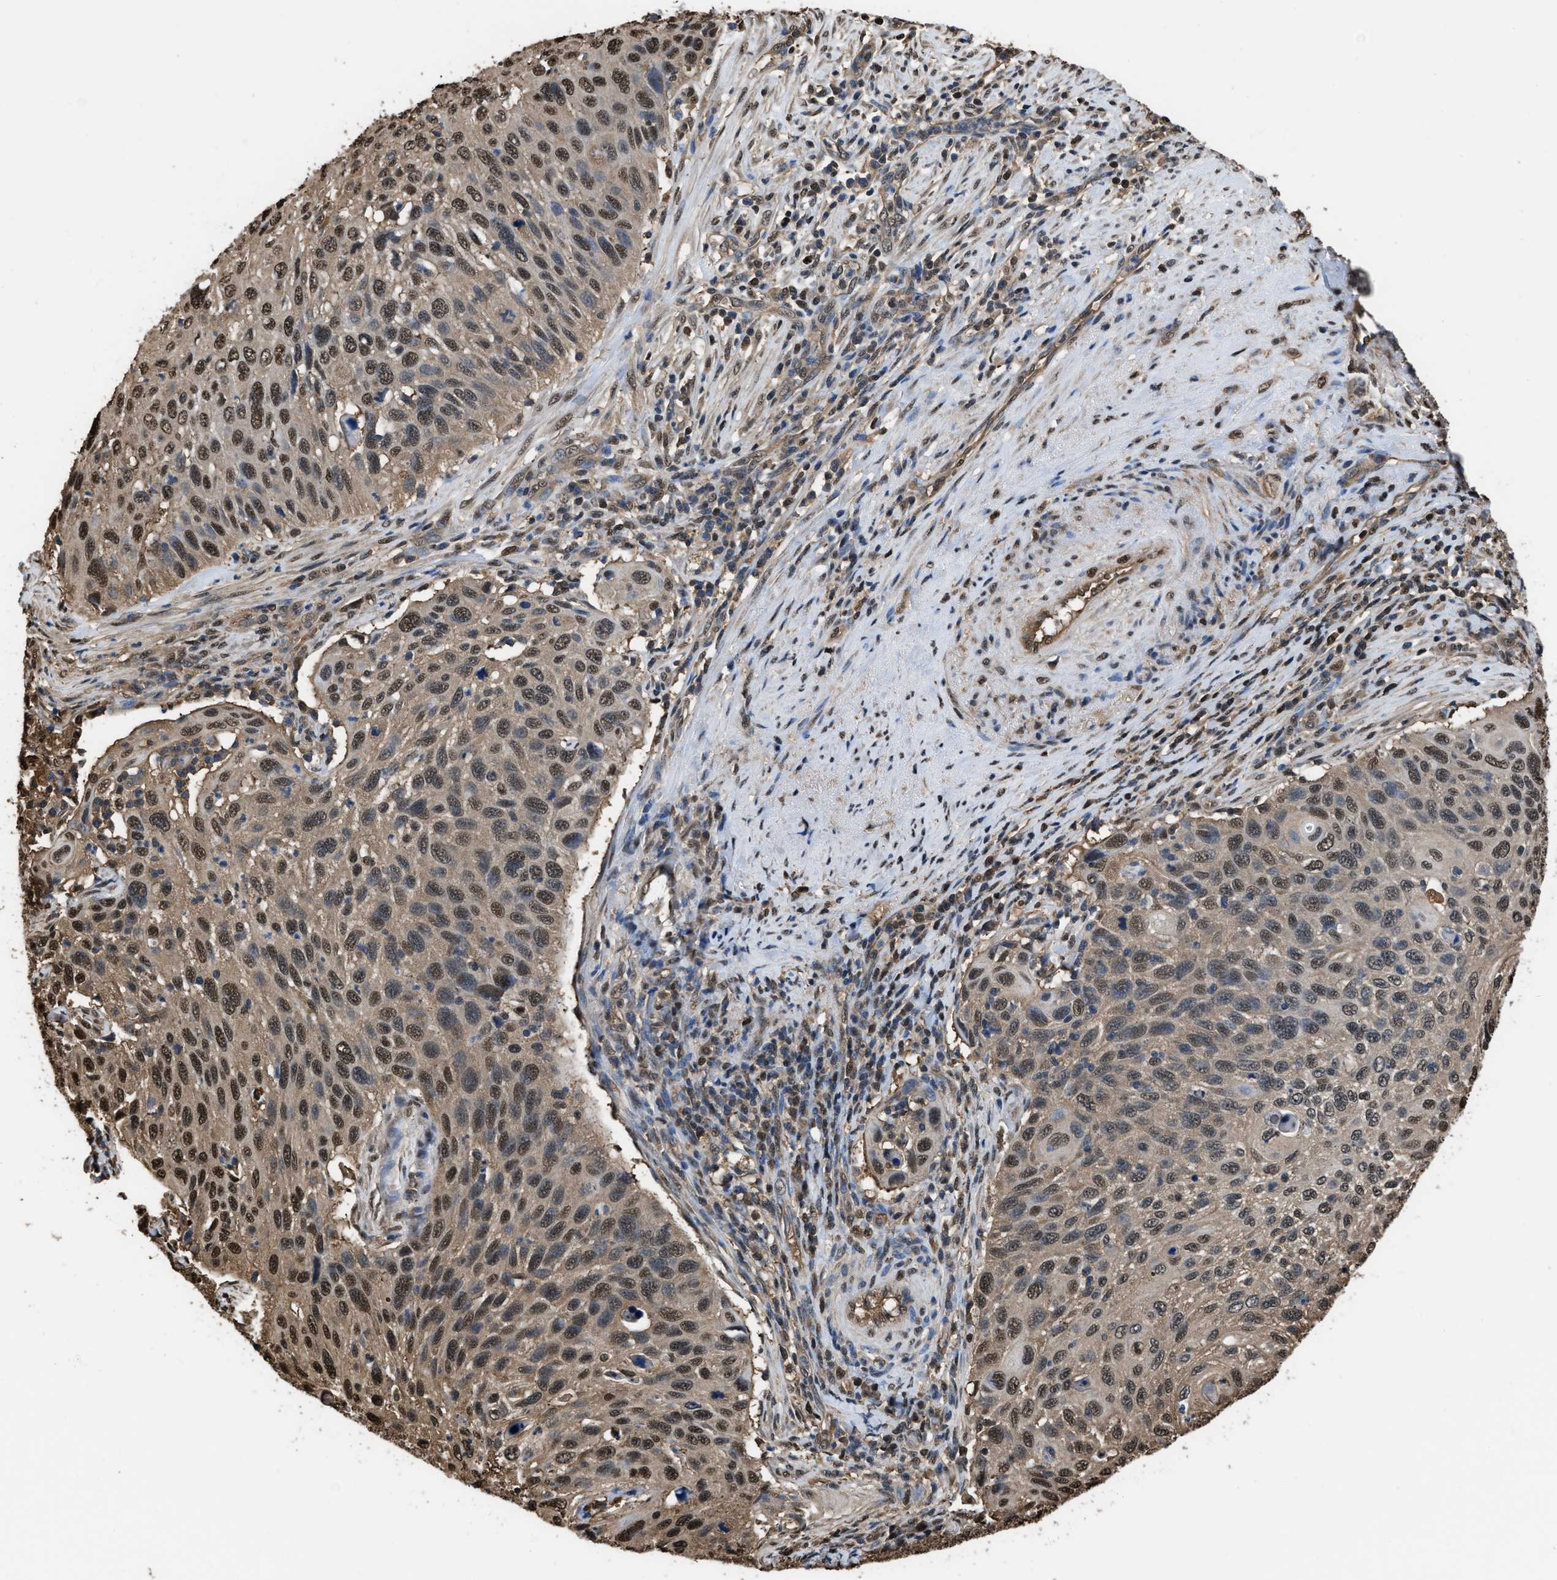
{"staining": {"intensity": "moderate", "quantity": ">75%", "location": "nuclear"}, "tissue": "cervical cancer", "cell_type": "Tumor cells", "image_type": "cancer", "snomed": [{"axis": "morphology", "description": "Squamous cell carcinoma, NOS"}, {"axis": "topography", "description": "Cervix"}], "caption": "Human squamous cell carcinoma (cervical) stained with a brown dye reveals moderate nuclear positive positivity in approximately >75% of tumor cells.", "gene": "FNTA", "patient": {"sex": "female", "age": 70}}